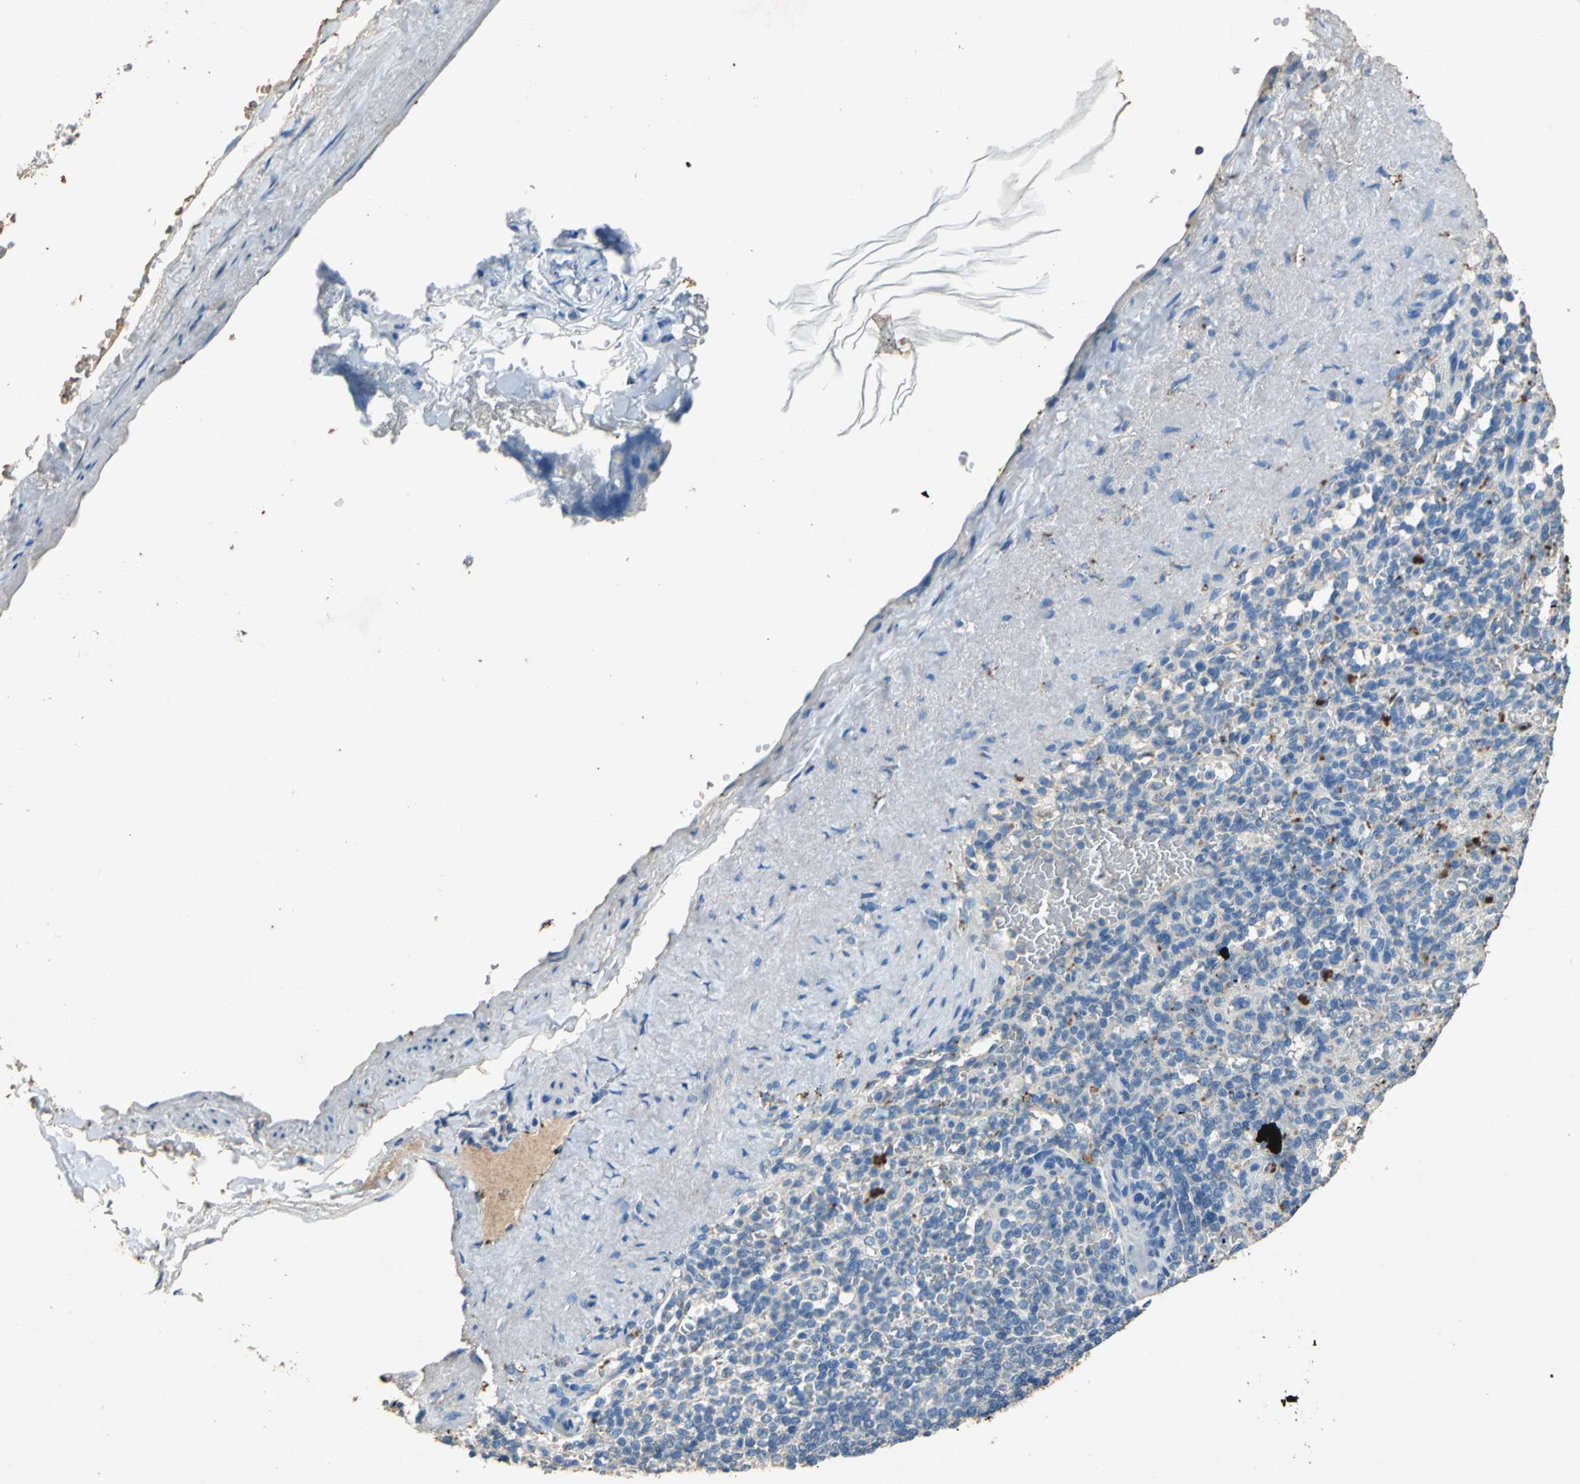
{"staining": {"intensity": "weak", "quantity": ">75%", "location": "cytoplasmic/membranous"}, "tissue": "spleen", "cell_type": "Cells in red pulp", "image_type": "normal", "snomed": [{"axis": "morphology", "description": "Normal tissue, NOS"}, {"axis": "topography", "description": "Spleen"}], "caption": "Weak cytoplasmic/membranous protein positivity is present in about >75% of cells in red pulp in spleen.", "gene": "ADAMTS5", "patient": {"sex": "female", "age": 74}}